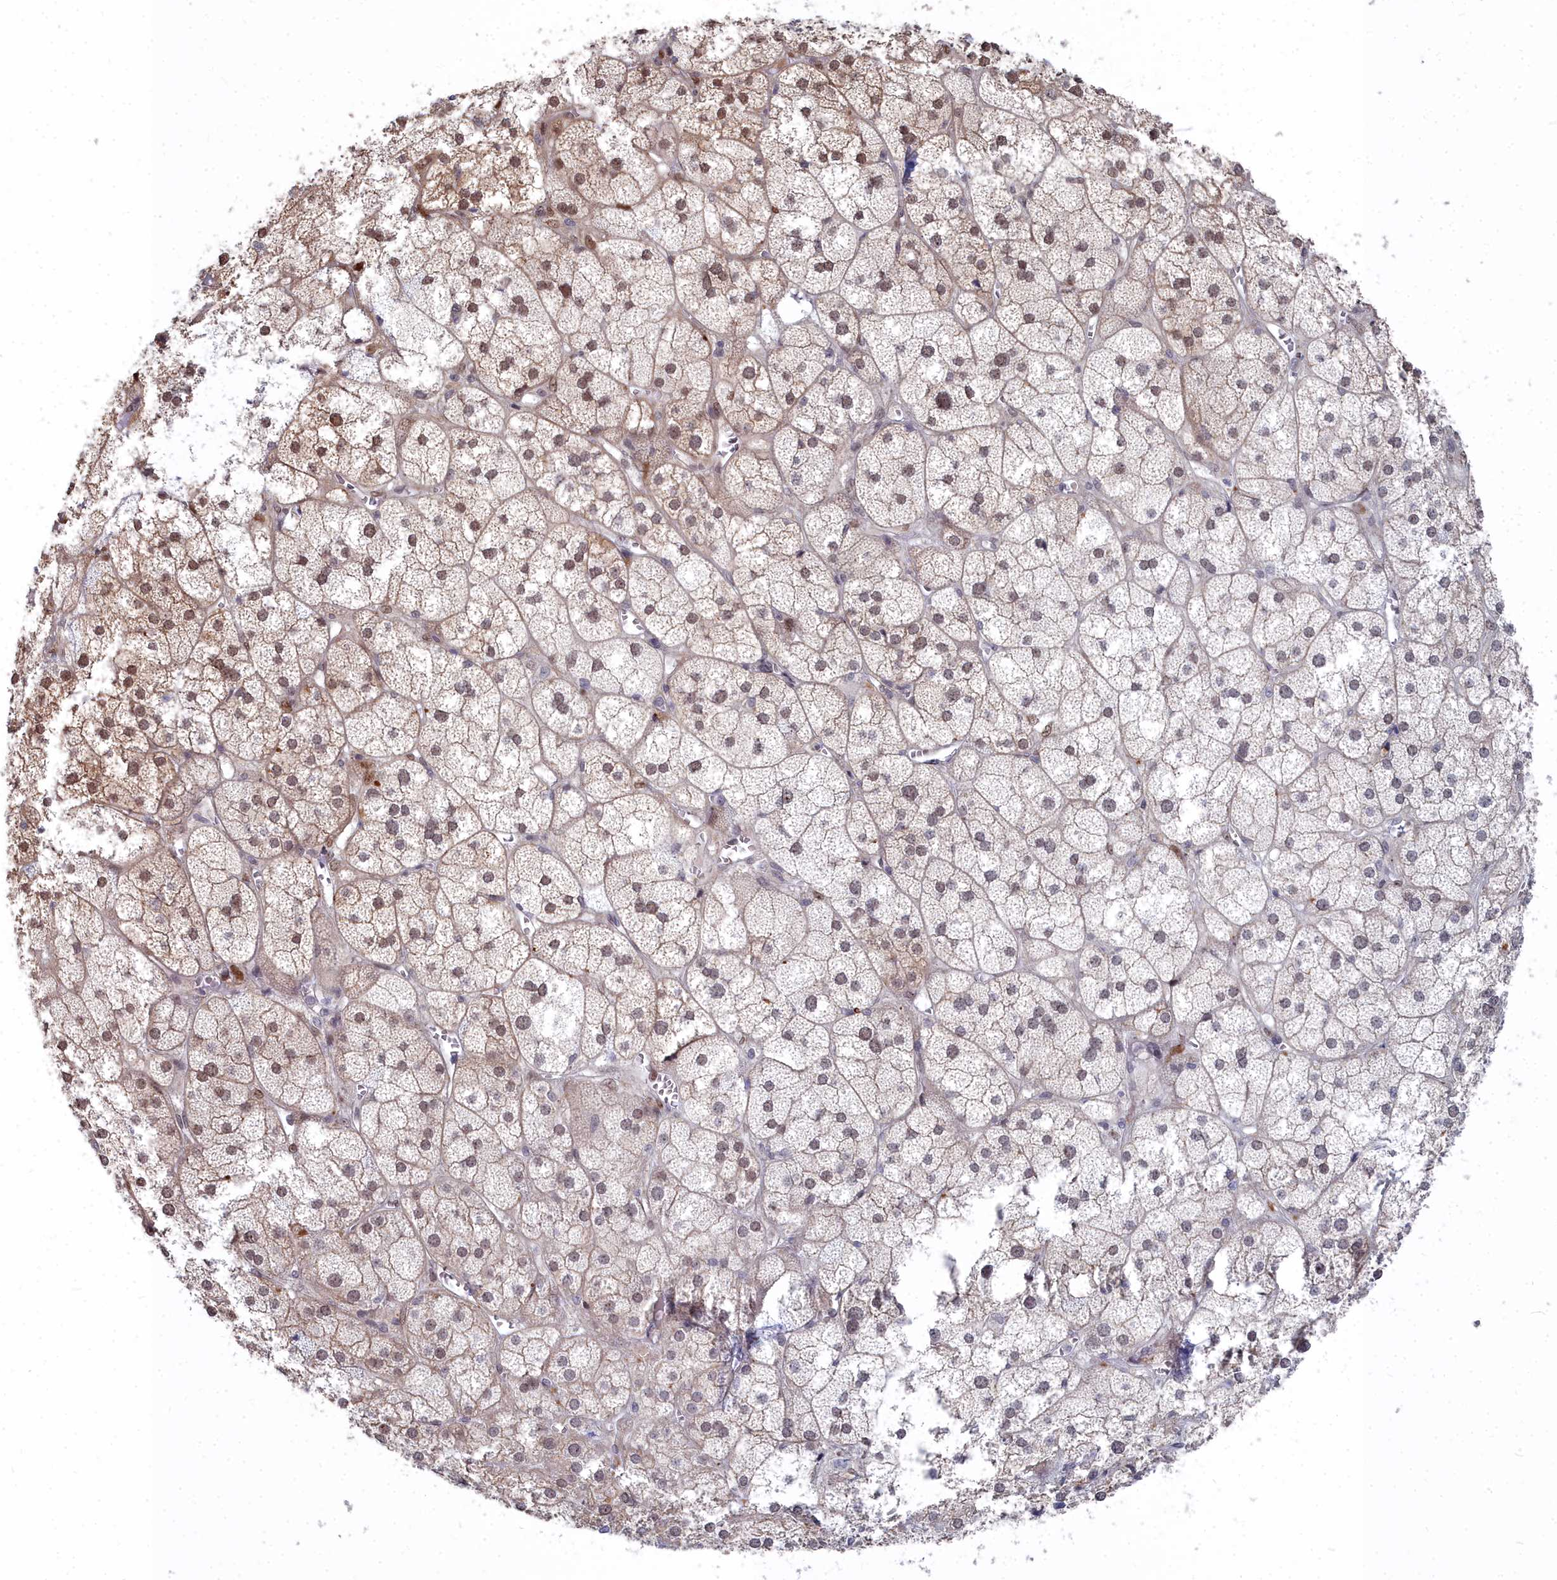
{"staining": {"intensity": "moderate", "quantity": "25%-75%", "location": "cytoplasmic/membranous,nuclear"}, "tissue": "adrenal gland", "cell_type": "Glandular cells", "image_type": "normal", "snomed": [{"axis": "morphology", "description": "Normal tissue, NOS"}, {"axis": "topography", "description": "Adrenal gland"}], "caption": "Immunohistochemistry of unremarkable human adrenal gland shows medium levels of moderate cytoplasmic/membranous,nuclear positivity in about 25%-75% of glandular cells. (DAB = brown stain, brightfield microscopy at high magnification).", "gene": "RPS27A", "patient": {"sex": "female", "age": 61}}